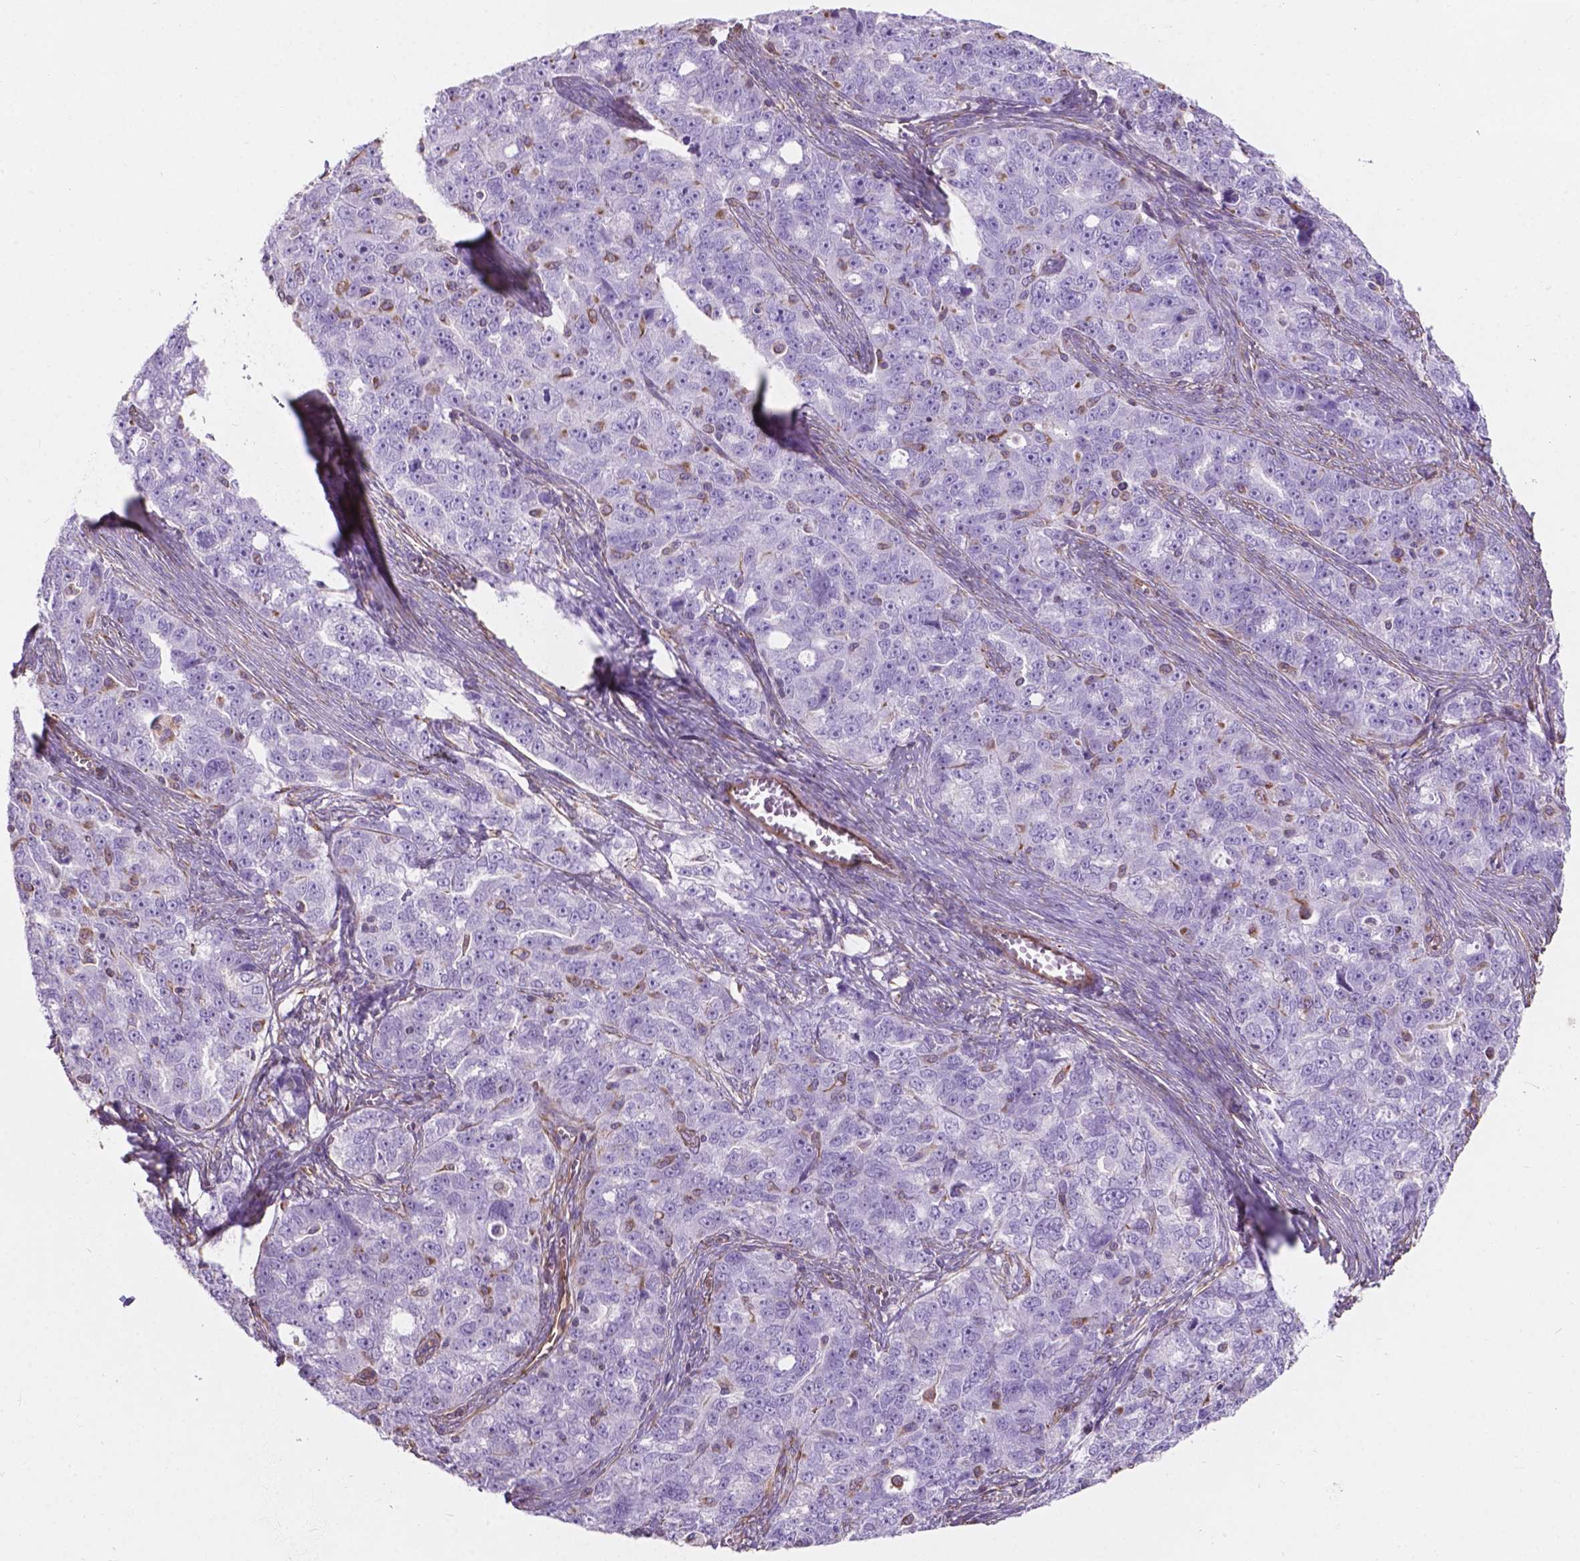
{"staining": {"intensity": "negative", "quantity": "none", "location": "none"}, "tissue": "ovarian cancer", "cell_type": "Tumor cells", "image_type": "cancer", "snomed": [{"axis": "morphology", "description": "Cystadenocarcinoma, serous, NOS"}, {"axis": "topography", "description": "Ovary"}], "caption": "Ovarian serous cystadenocarcinoma was stained to show a protein in brown. There is no significant staining in tumor cells.", "gene": "AMOT", "patient": {"sex": "female", "age": 51}}